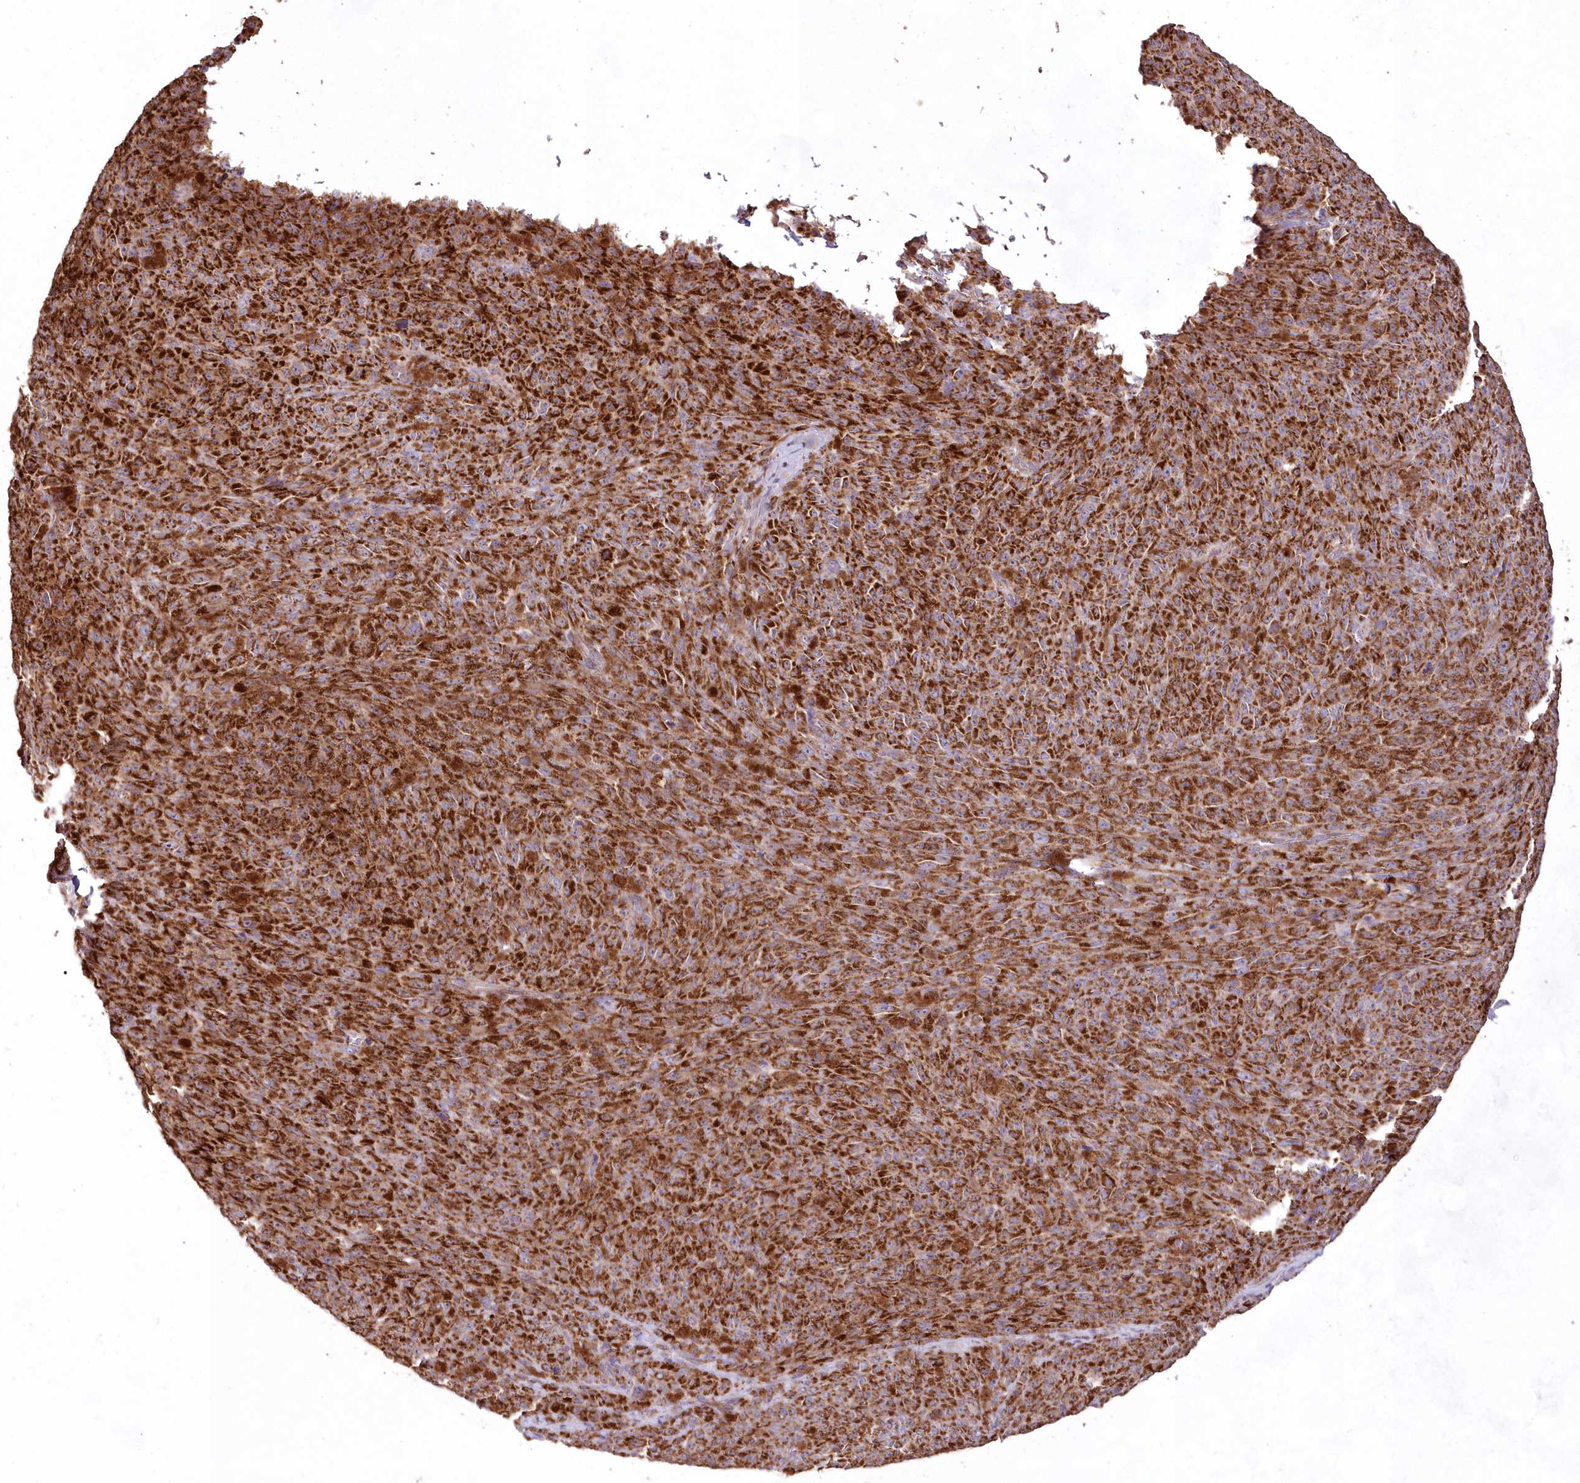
{"staining": {"intensity": "strong", "quantity": ">75%", "location": "cytoplasmic/membranous"}, "tissue": "melanoma", "cell_type": "Tumor cells", "image_type": "cancer", "snomed": [{"axis": "morphology", "description": "Malignant melanoma, NOS"}, {"axis": "topography", "description": "Skin"}], "caption": "The micrograph displays a brown stain indicating the presence of a protein in the cytoplasmic/membranous of tumor cells in malignant melanoma.", "gene": "HADHB", "patient": {"sex": "female", "age": 82}}